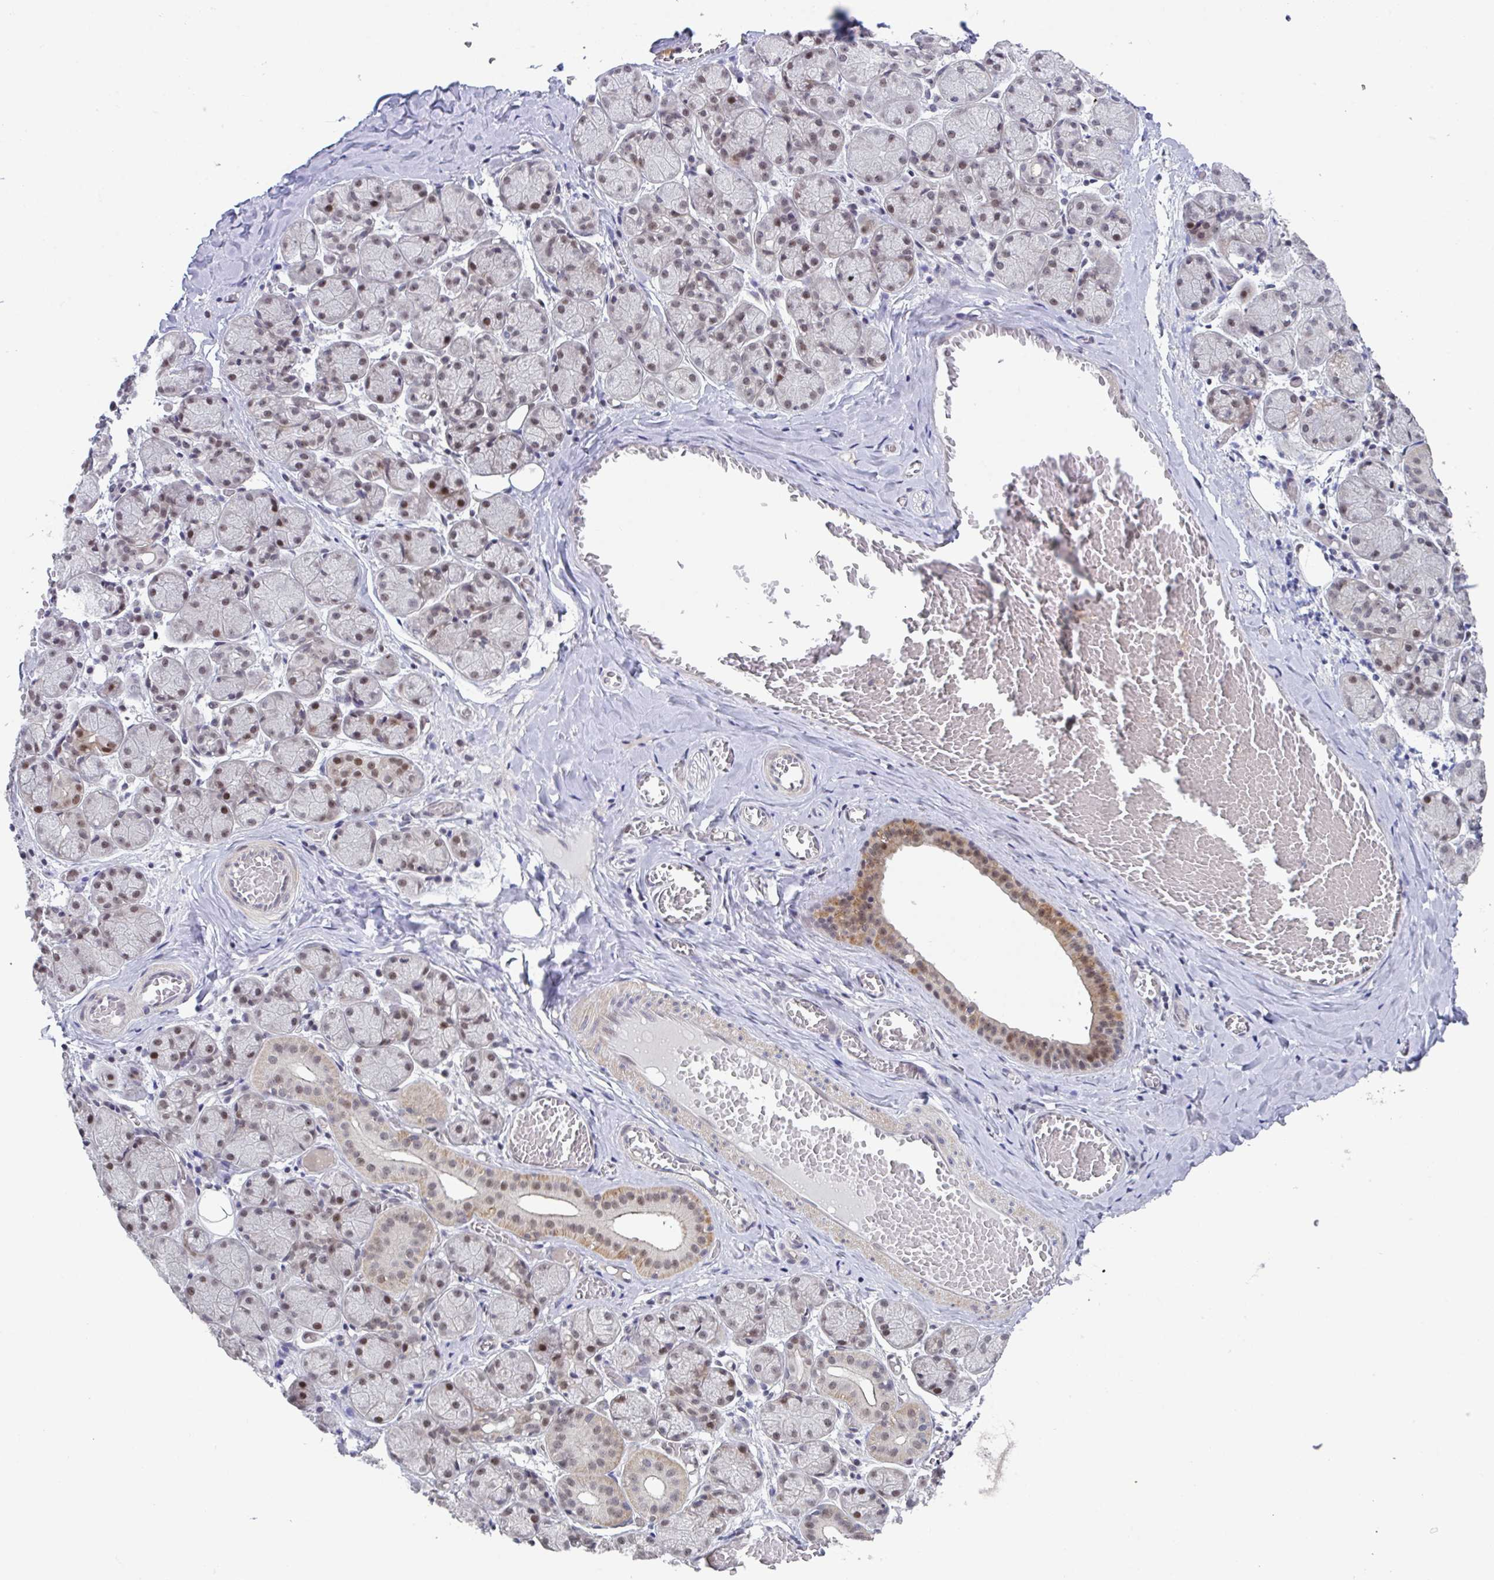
{"staining": {"intensity": "moderate", "quantity": "25%-75%", "location": "cytoplasmic/membranous,nuclear"}, "tissue": "salivary gland", "cell_type": "Glandular cells", "image_type": "normal", "snomed": [{"axis": "morphology", "description": "Normal tissue, NOS"}, {"axis": "topography", "description": "Salivary gland"}], "caption": "Salivary gland stained for a protein (brown) demonstrates moderate cytoplasmic/membranous,nuclear positive staining in approximately 25%-75% of glandular cells.", "gene": "RBM18", "patient": {"sex": "female", "age": 24}}